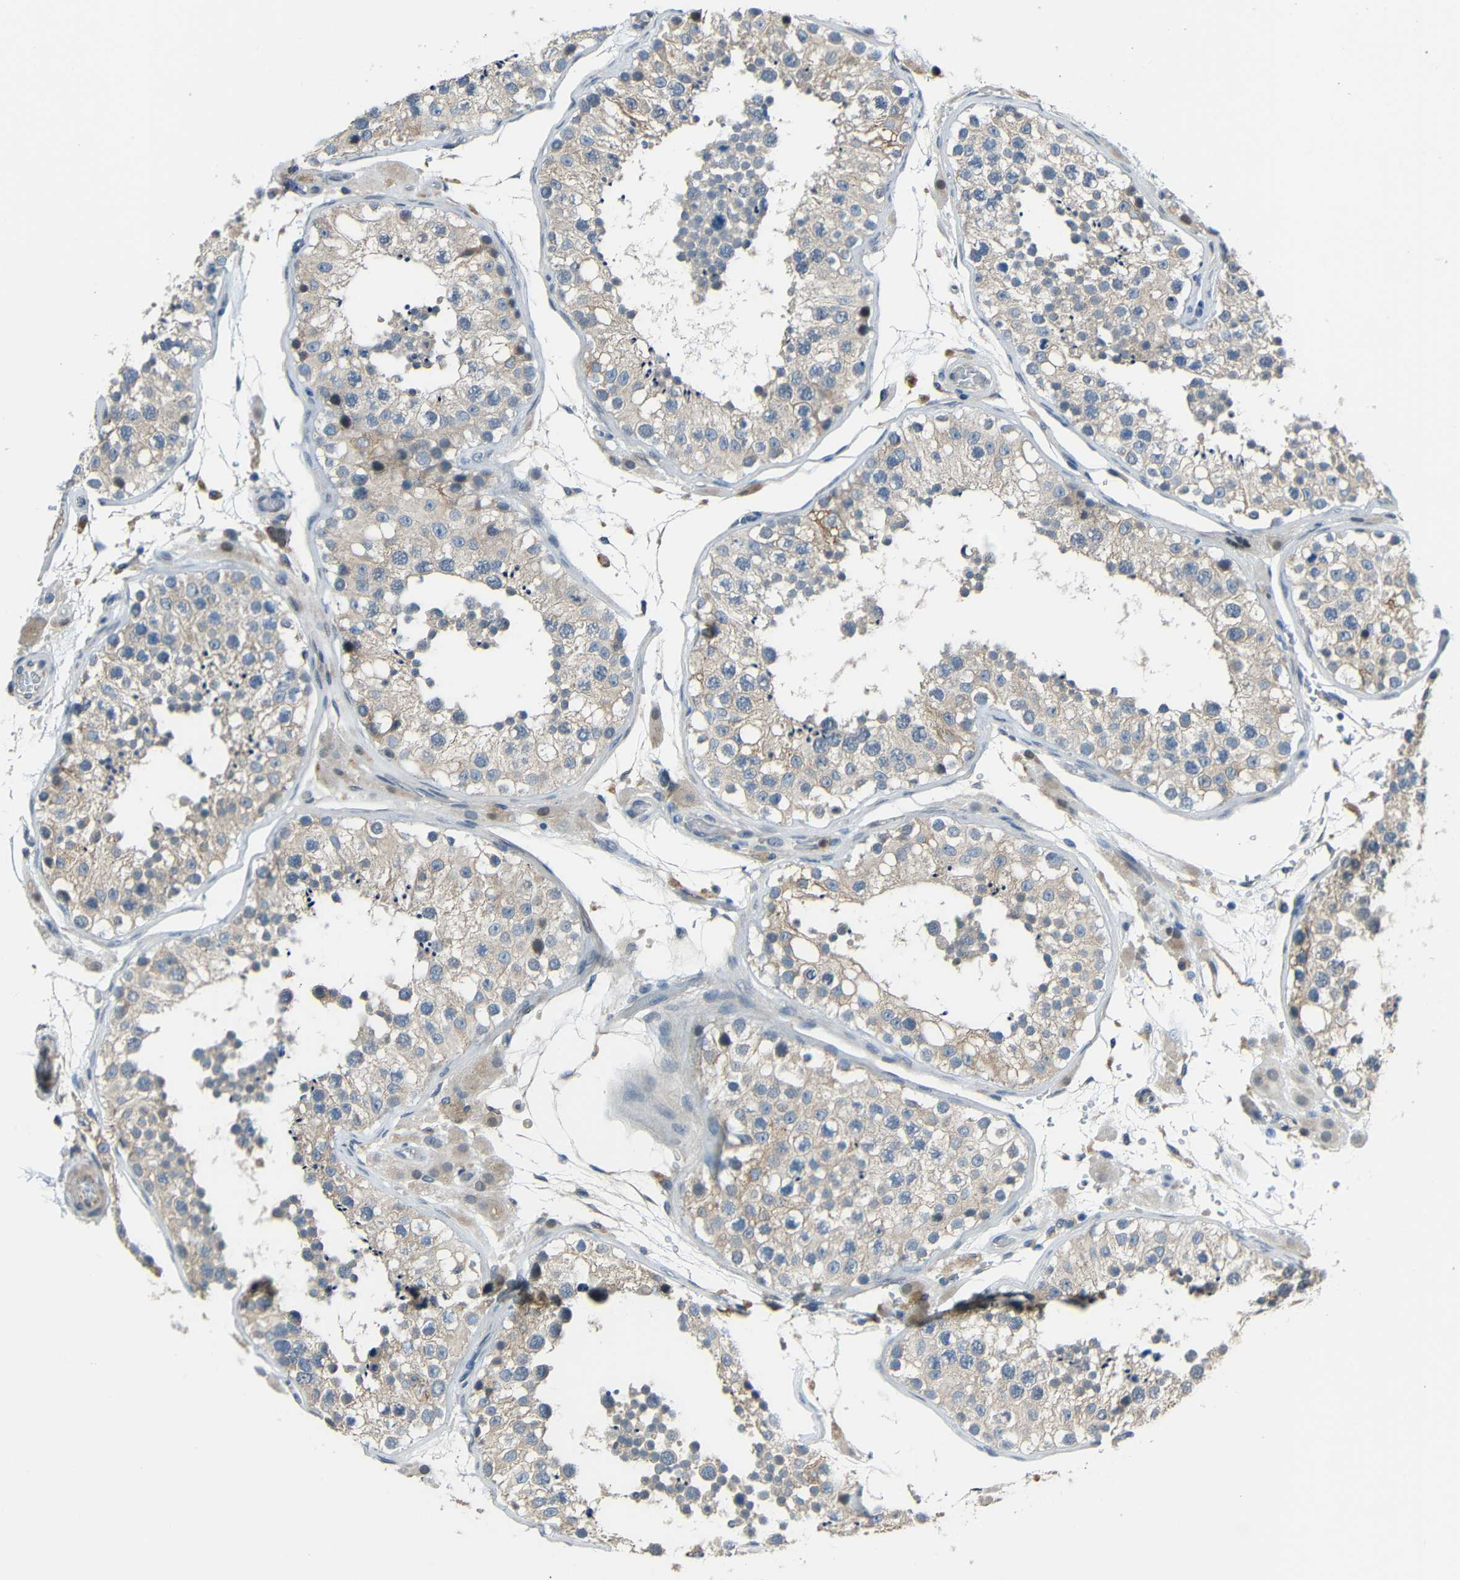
{"staining": {"intensity": "moderate", "quantity": "25%-75%", "location": "cytoplasmic/membranous"}, "tissue": "testis", "cell_type": "Cells in seminiferous ducts", "image_type": "normal", "snomed": [{"axis": "morphology", "description": "Normal tissue, NOS"}, {"axis": "topography", "description": "Testis"}, {"axis": "topography", "description": "Epididymis"}], "caption": "IHC photomicrograph of benign human testis stained for a protein (brown), which exhibits medium levels of moderate cytoplasmic/membranous expression in about 25%-75% of cells in seminiferous ducts.", "gene": "STBD1", "patient": {"sex": "male", "age": 35}}